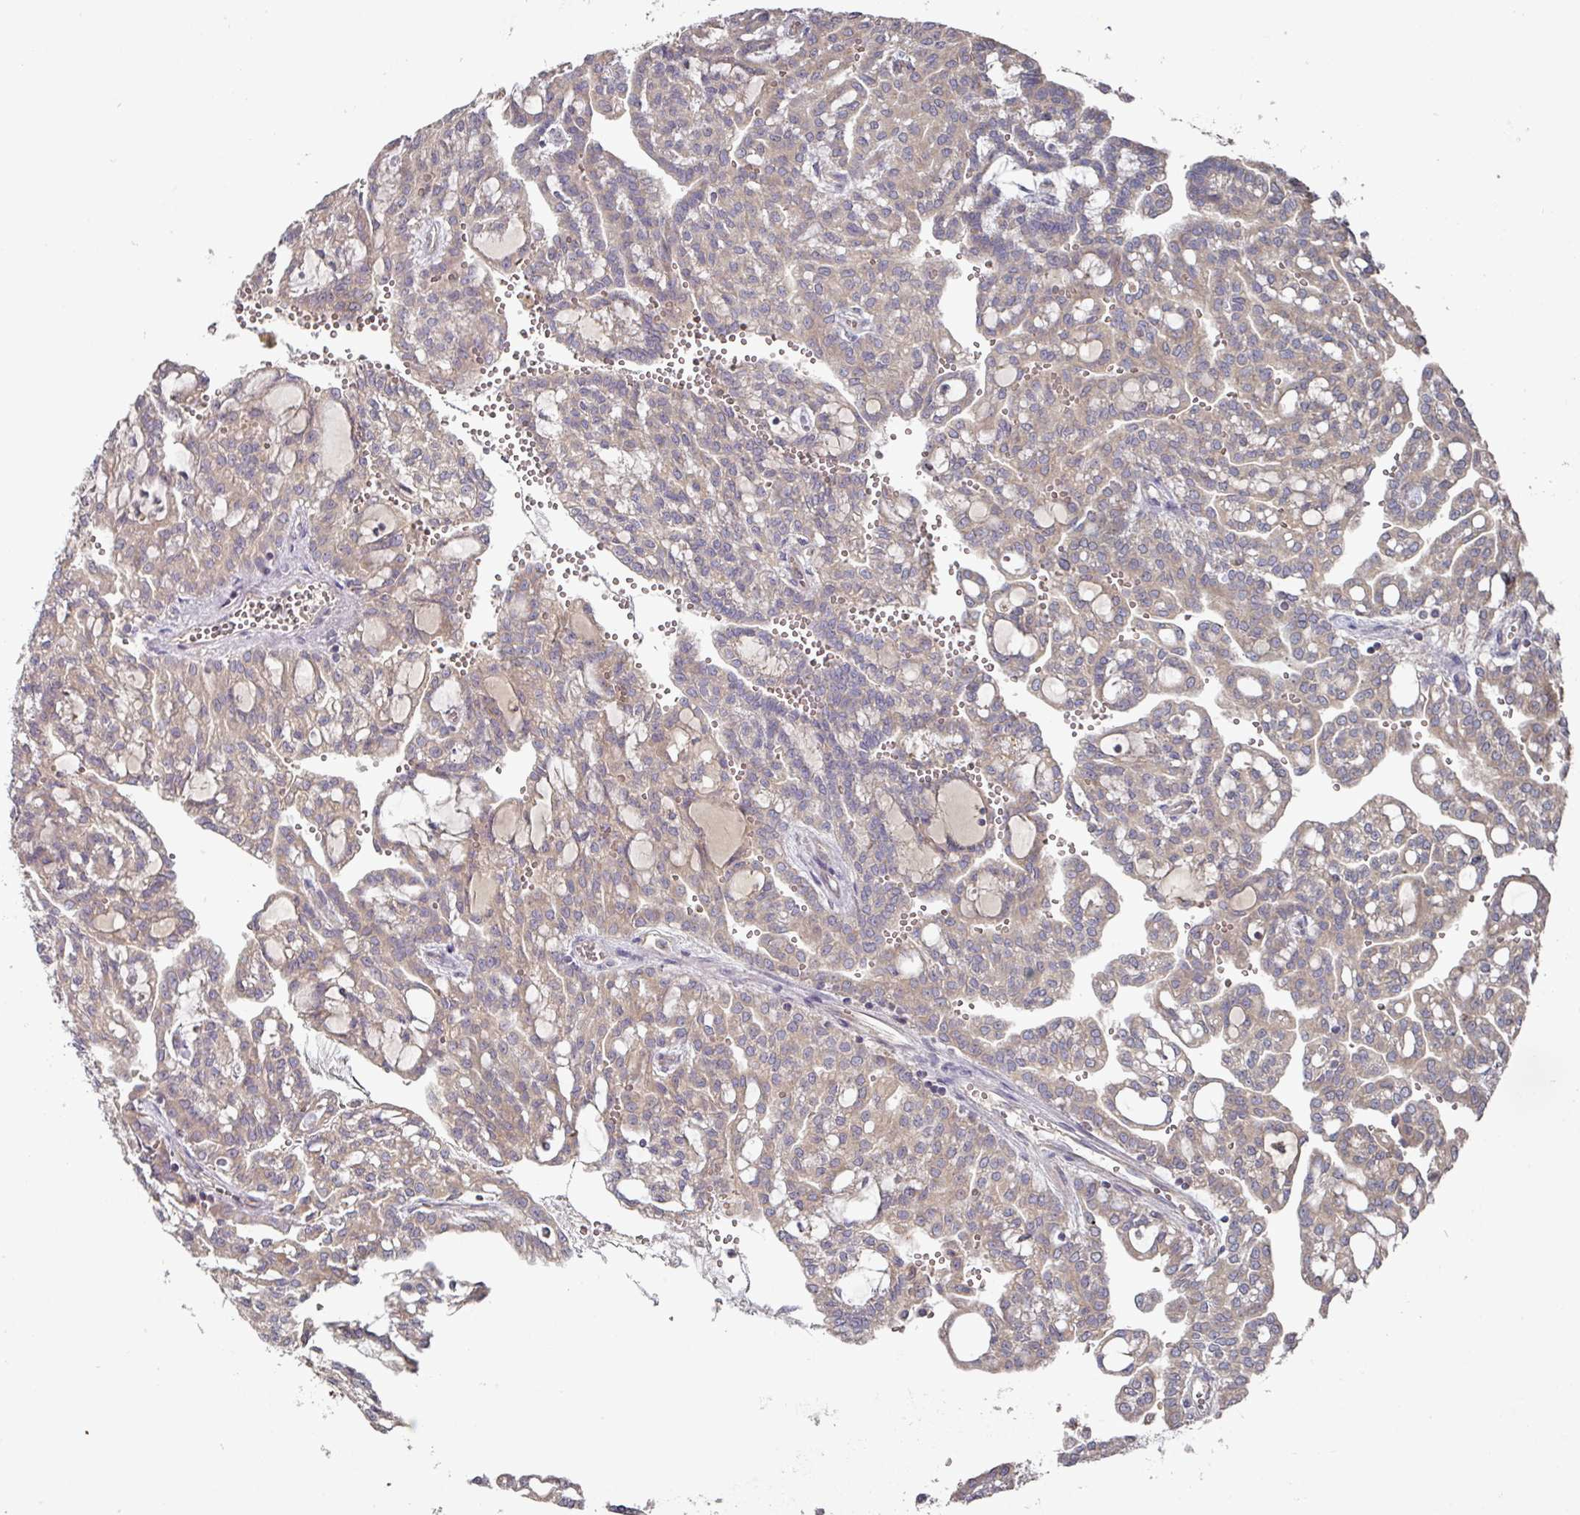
{"staining": {"intensity": "negative", "quantity": "none", "location": "none"}, "tissue": "renal cancer", "cell_type": "Tumor cells", "image_type": "cancer", "snomed": [{"axis": "morphology", "description": "Adenocarcinoma, NOS"}, {"axis": "topography", "description": "Kidney"}], "caption": "Adenocarcinoma (renal) was stained to show a protein in brown. There is no significant expression in tumor cells.", "gene": "DNAJC7", "patient": {"sex": "male", "age": 63}}